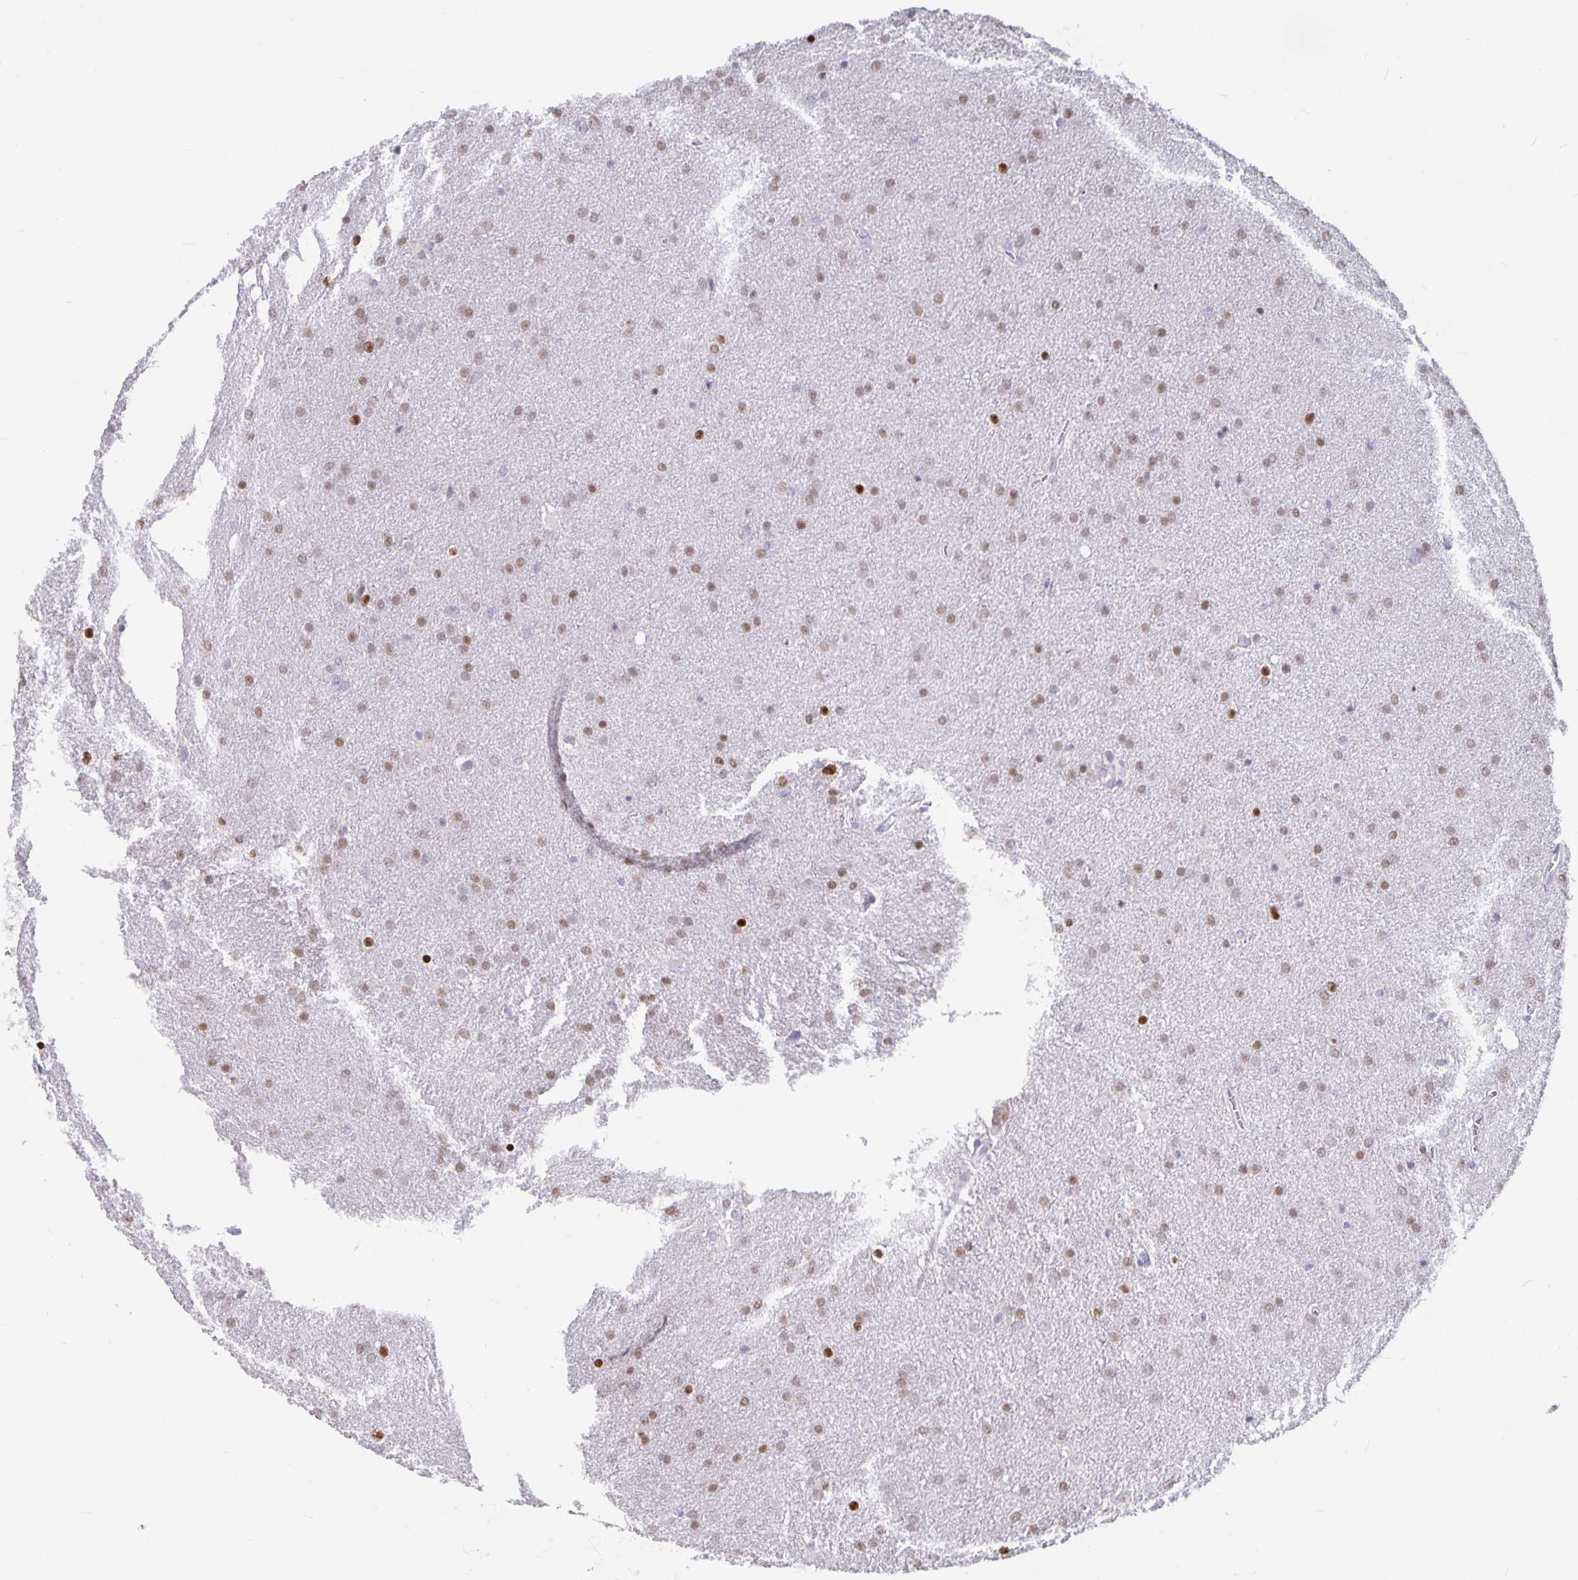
{"staining": {"intensity": "weak", "quantity": ">75%", "location": "nuclear"}, "tissue": "glioma", "cell_type": "Tumor cells", "image_type": "cancer", "snomed": [{"axis": "morphology", "description": "Glioma, malignant, Low grade"}, {"axis": "topography", "description": "Brain"}], "caption": "High-power microscopy captured an immunohistochemistry histopathology image of glioma, revealing weak nuclear staining in approximately >75% of tumor cells.", "gene": "OLIG2", "patient": {"sex": "female", "age": 32}}